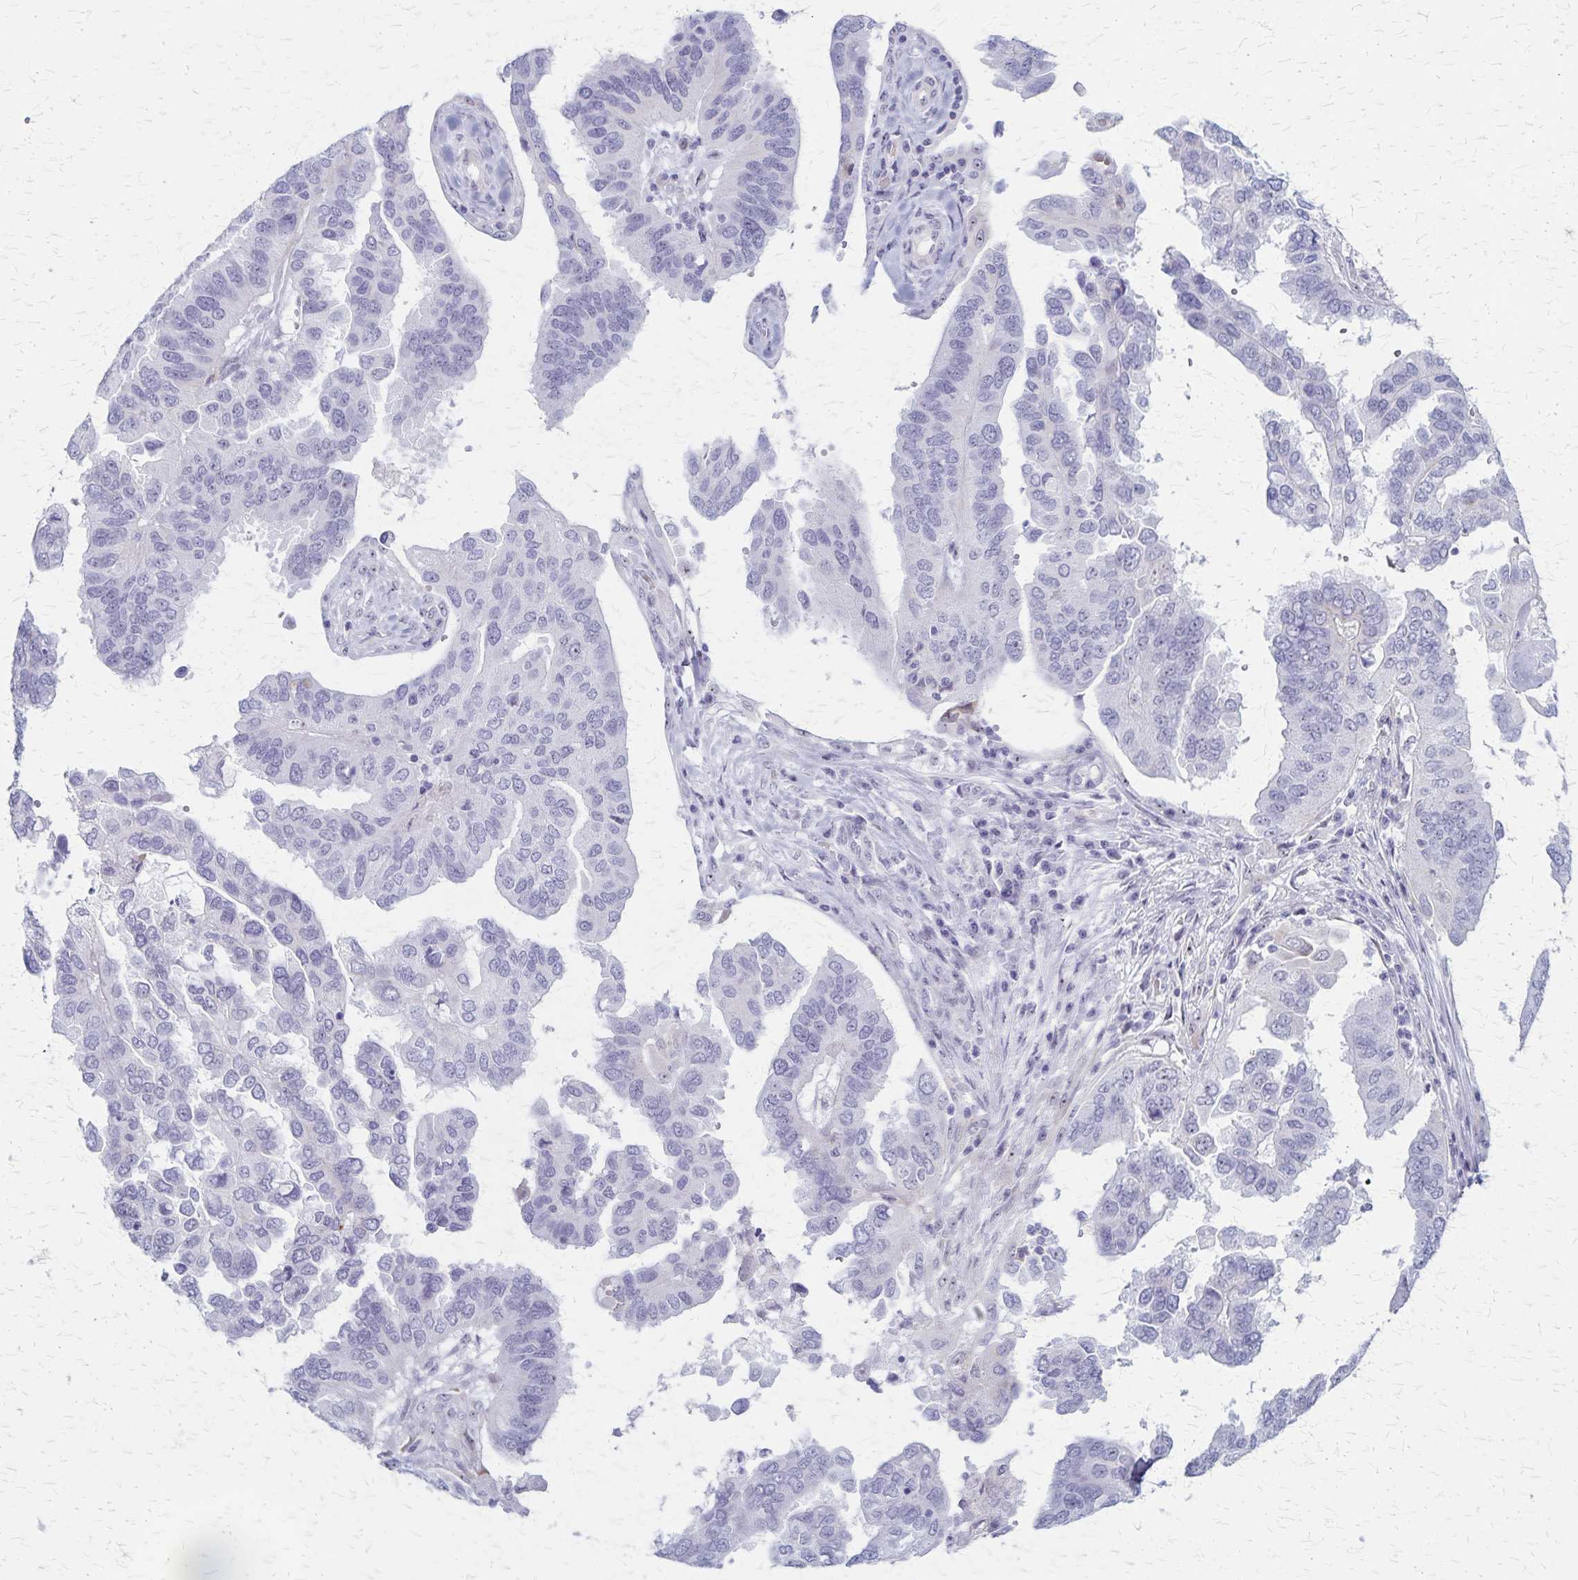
{"staining": {"intensity": "negative", "quantity": "none", "location": "none"}, "tissue": "ovarian cancer", "cell_type": "Tumor cells", "image_type": "cancer", "snomed": [{"axis": "morphology", "description": "Cystadenocarcinoma, serous, NOS"}, {"axis": "topography", "description": "Ovary"}], "caption": "Immunohistochemistry (IHC) photomicrograph of neoplastic tissue: ovarian serous cystadenocarcinoma stained with DAB (3,3'-diaminobenzidine) shows no significant protein staining in tumor cells.", "gene": "DLK2", "patient": {"sex": "female", "age": 79}}